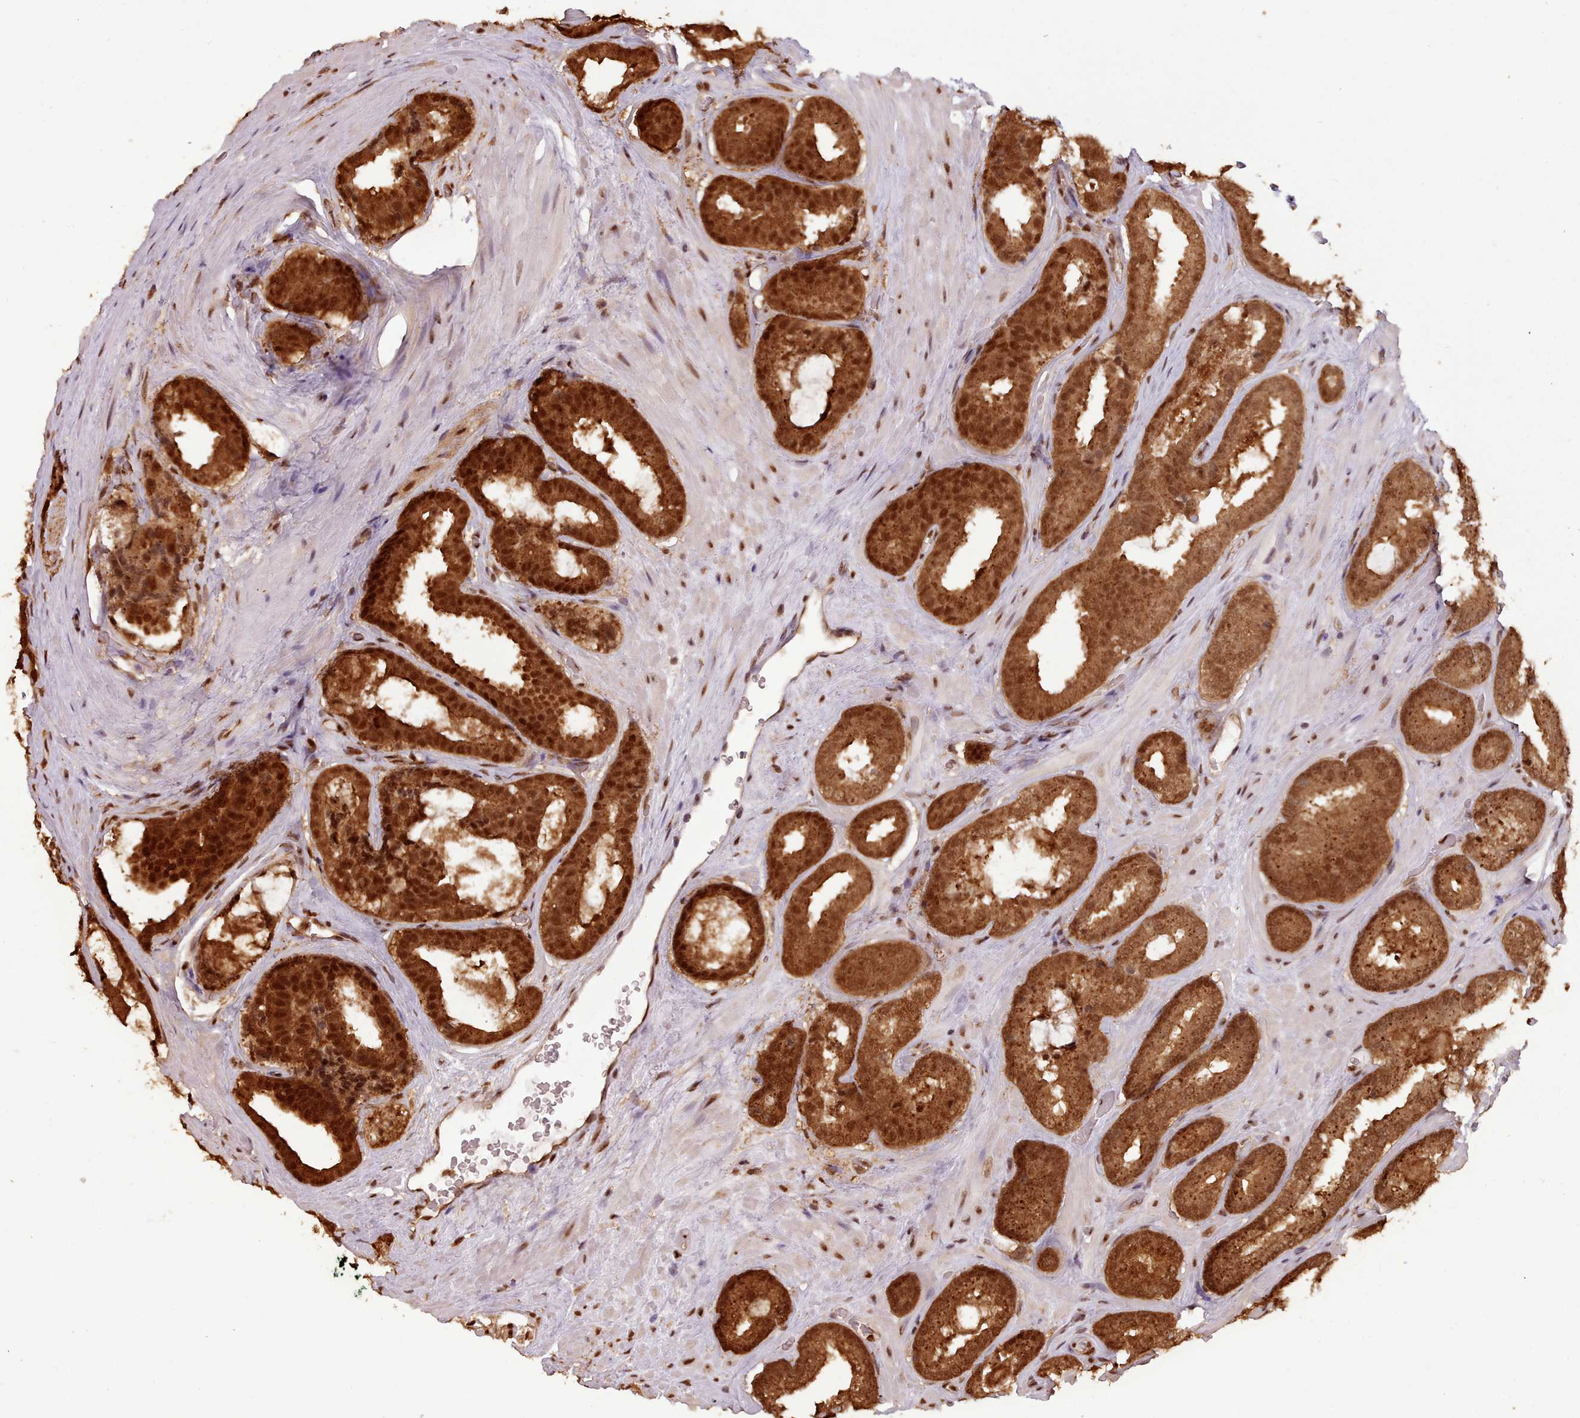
{"staining": {"intensity": "strong", "quantity": ">75%", "location": "cytoplasmic/membranous,nuclear"}, "tissue": "prostate cancer", "cell_type": "Tumor cells", "image_type": "cancer", "snomed": [{"axis": "morphology", "description": "Adenocarcinoma, Low grade"}, {"axis": "topography", "description": "Prostate"}], "caption": "DAB immunohistochemical staining of adenocarcinoma (low-grade) (prostate) reveals strong cytoplasmic/membranous and nuclear protein positivity in approximately >75% of tumor cells.", "gene": "RPS27A", "patient": {"sex": "male", "age": 57}}